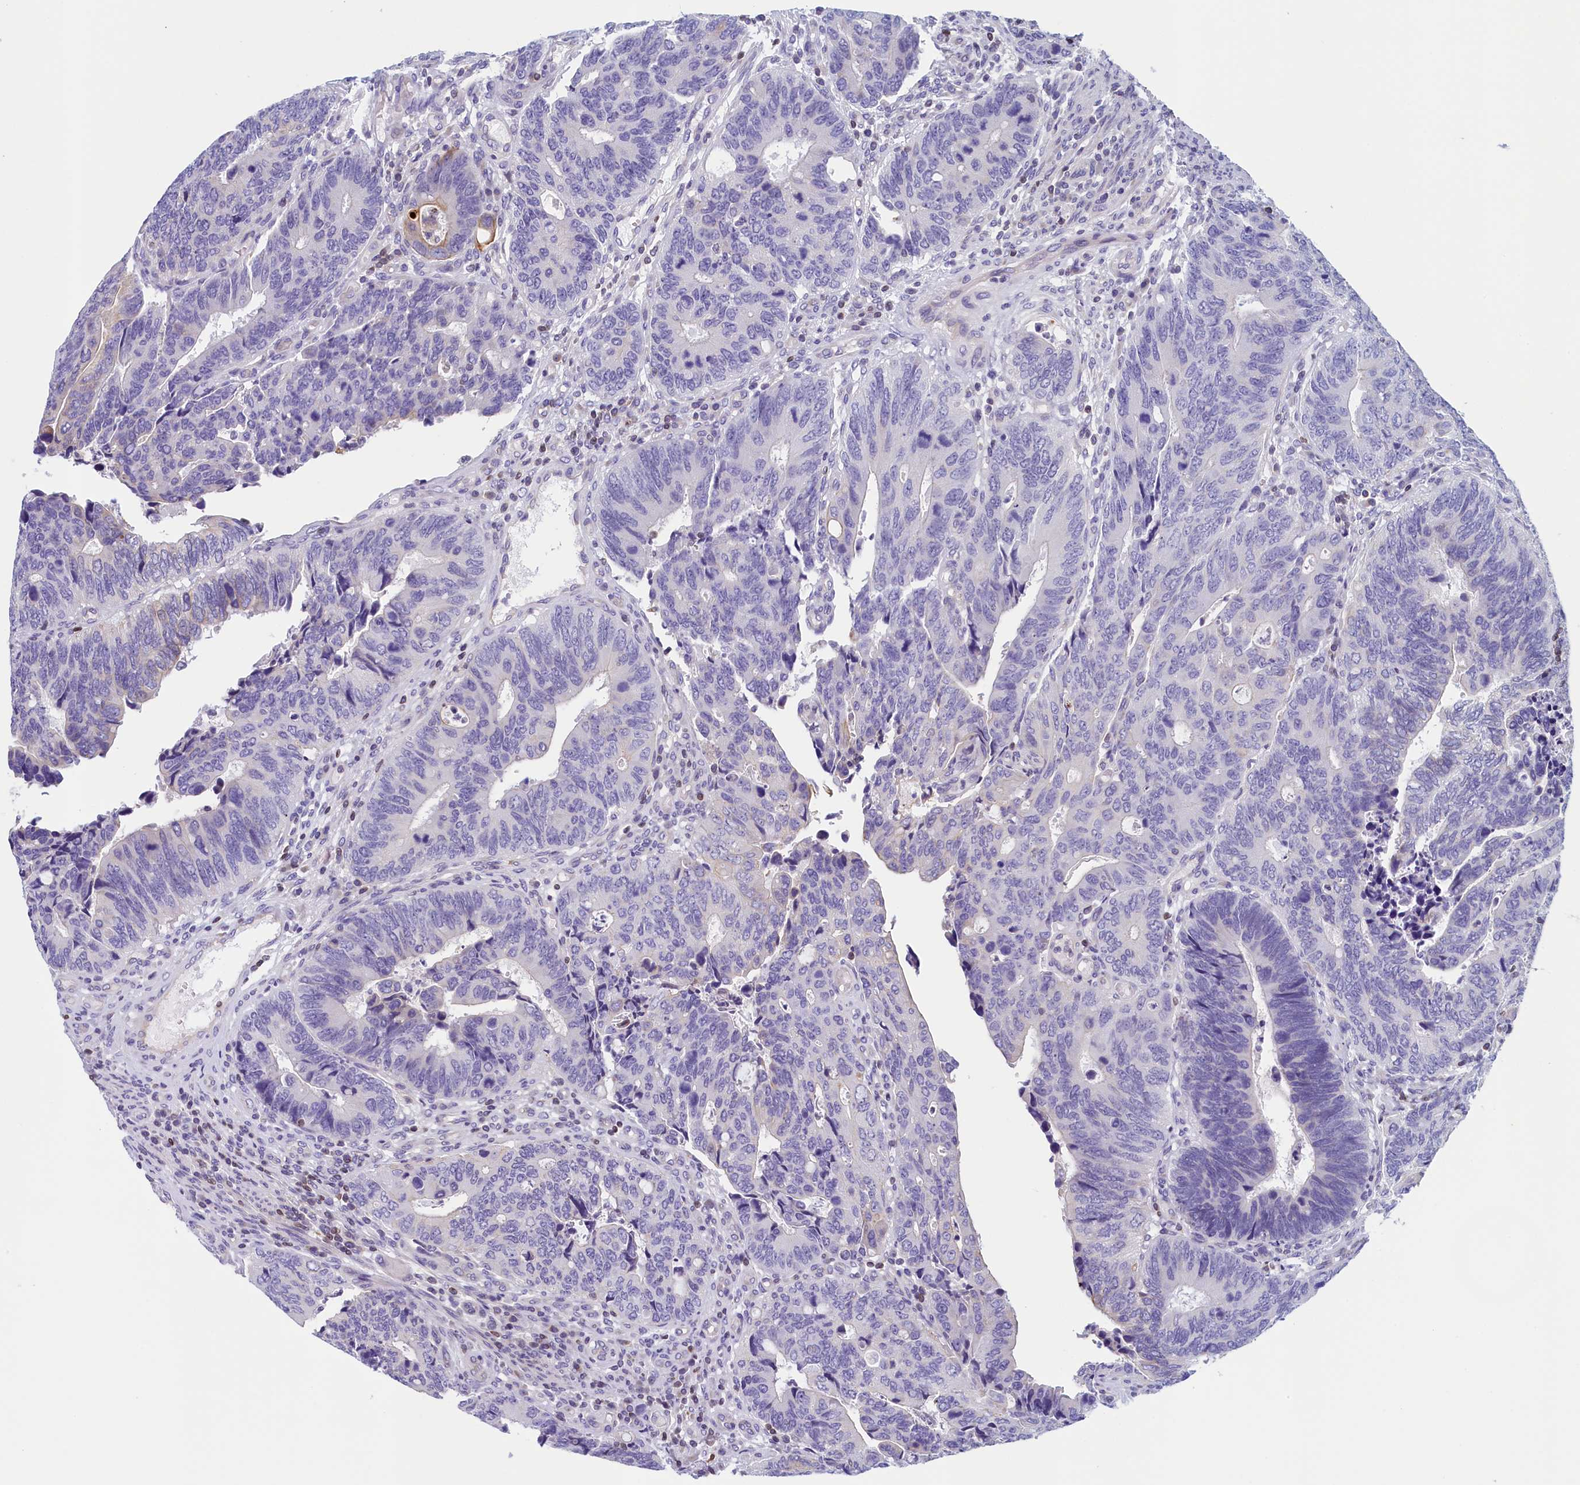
{"staining": {"intensity": "negative", "quantity": "none", "location": "none"}, "tissue": "colorectal cancer", "cell_type": "Tumor cells", "image_type": "cancer", "snomed": [{"axis": "morphology", "description": "Adenocarcinoma, NOS"}, {"axis": "topography", "description": "Colon"}], "caption": "This photomicrograph is of colorectal cancer (adenocarcinoma) stained with IHC to label a protein in brown with the nuclei are counter-stained blue. There is no staining in tumor cells.", "gene": "TRAF3IP3", "patient": {"sex": "male", "age": 87}}